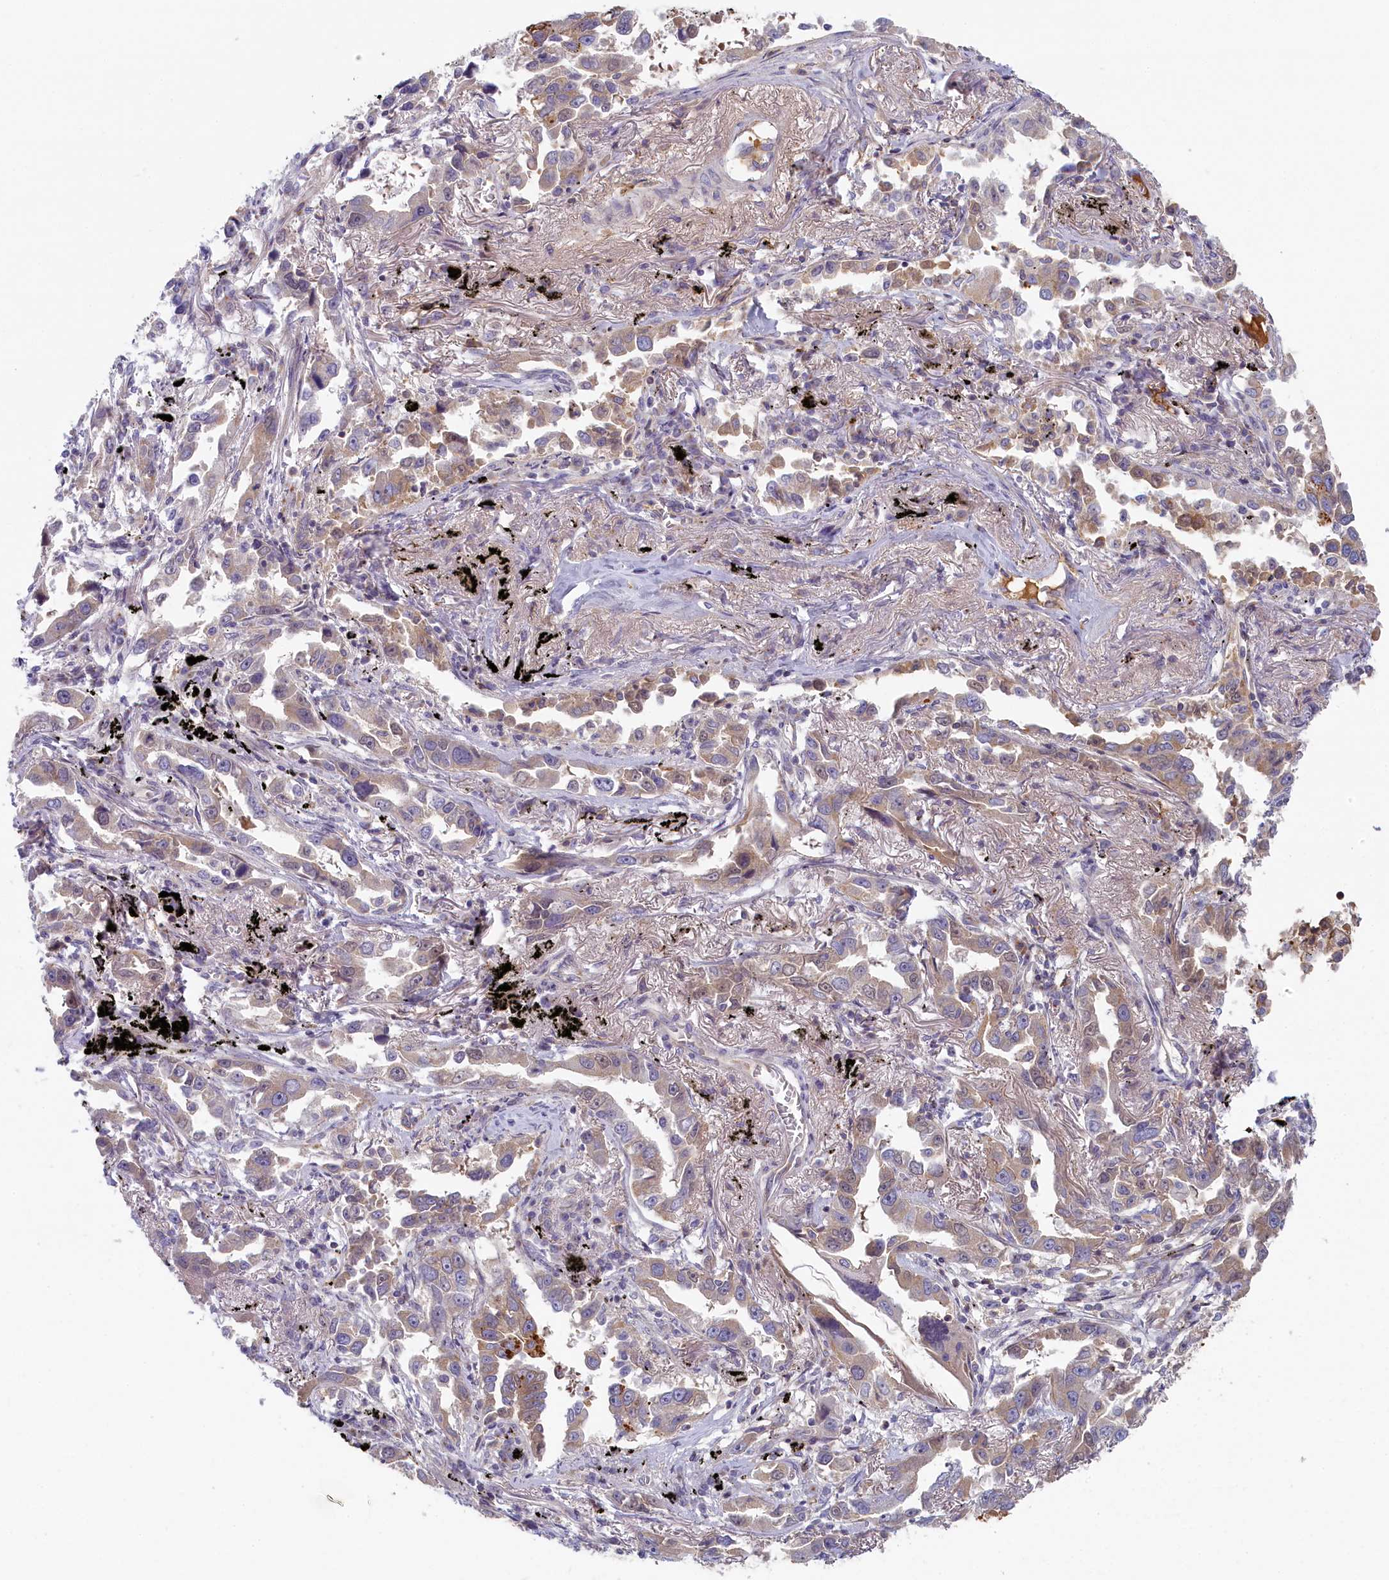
{"staining": {"intensity": "moderate", "quantity": "<25%", "location": "cytoplasmic/membranous"}, "tissue": "lung cancer", "cell_type": "Tumor cells", "image_type": "cancer", "snomed": [{"axis": "morphology", "description": "Adenocarcinoma, NOS"}, {"axis": "topography", "description": "Lung"}], "caption": "The histopathology image shows immunohistochemical staining of lung cancer. There is moderate cytoplasmic/membranous expression is present in about <25% of tumor cells.", "gene": "STX16", "patient": {"sex": "male", "age": 67}}